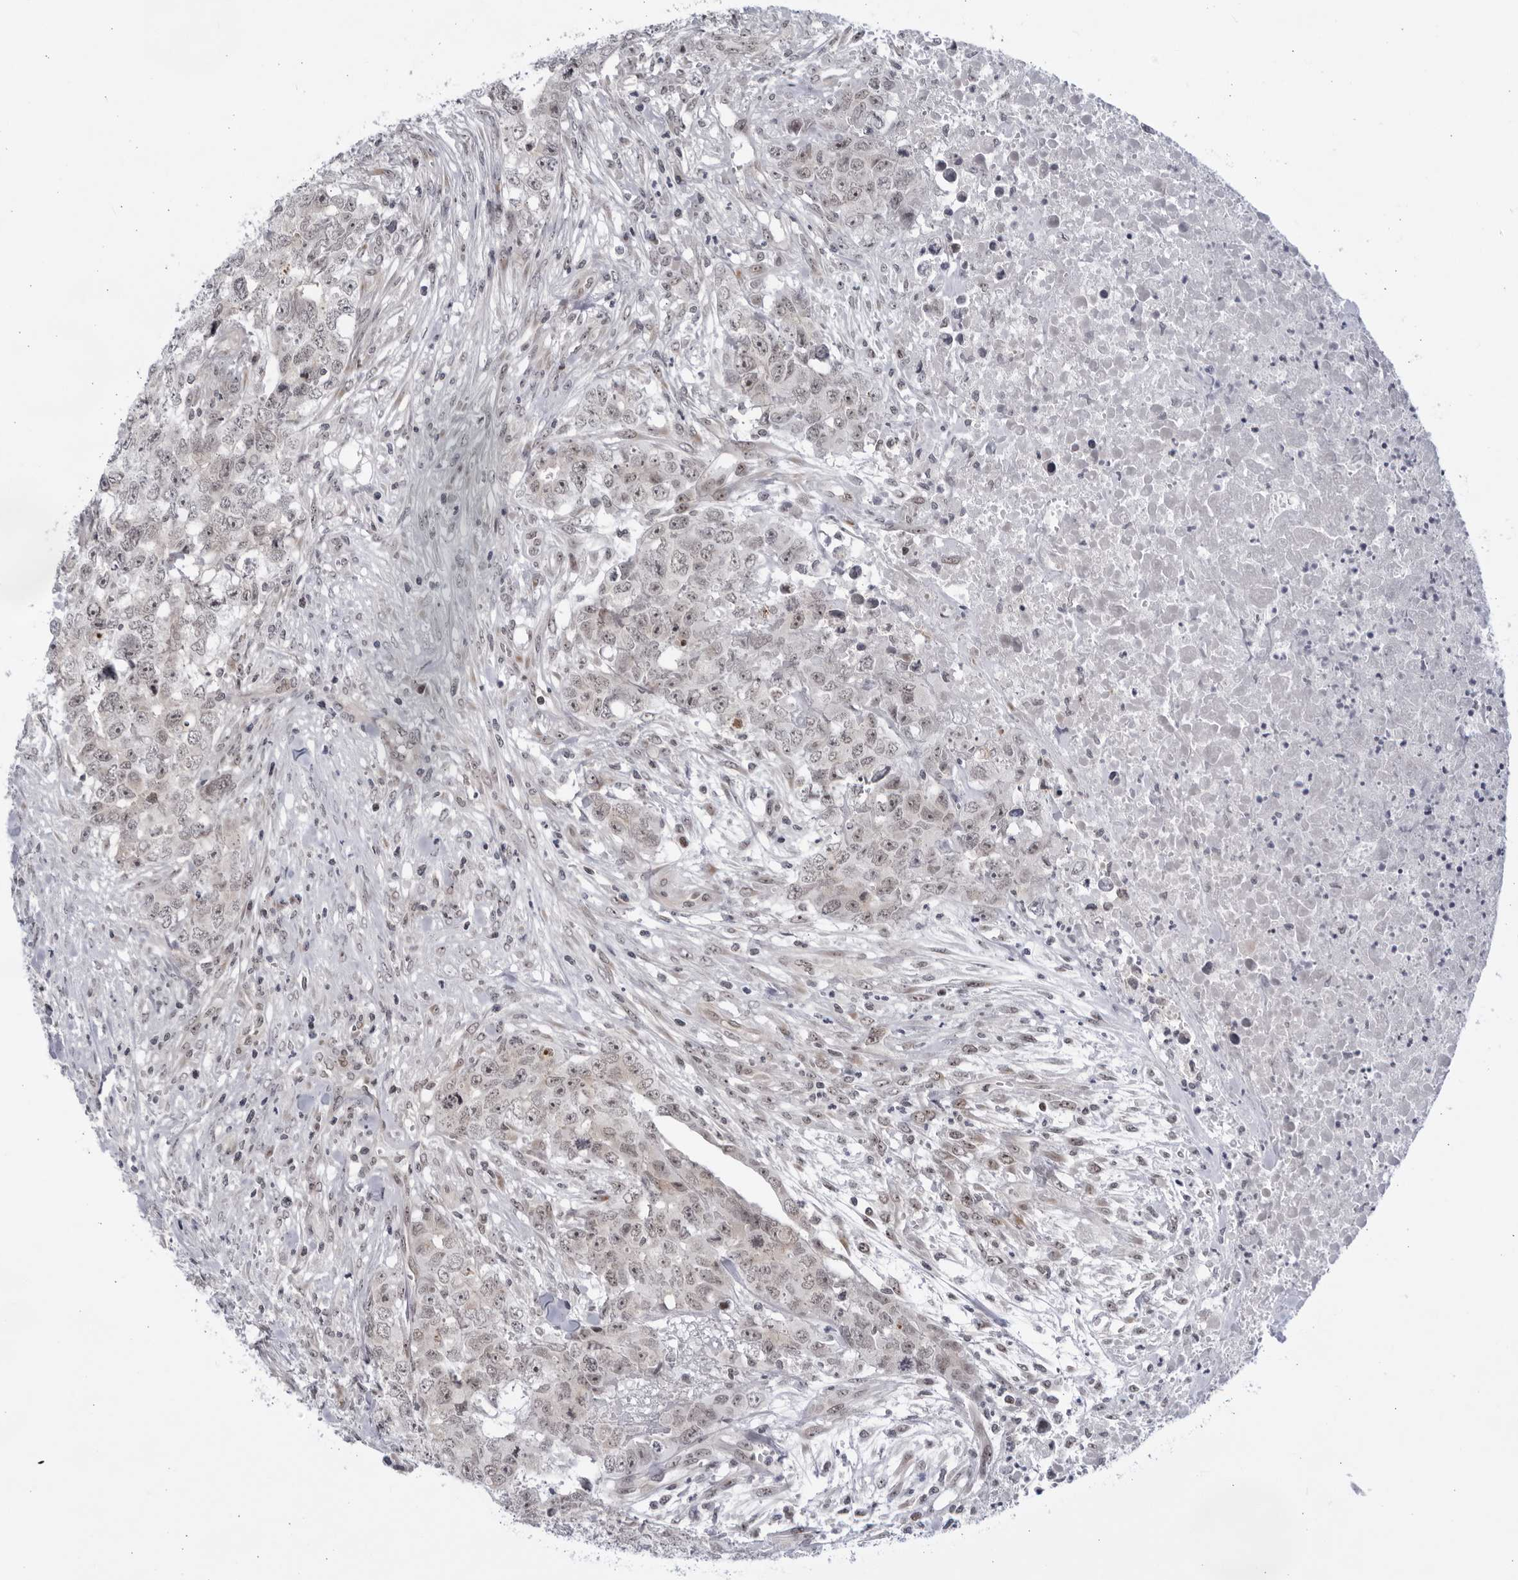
{"staining": {"intensity": "weak", "quantity": ">75%", "location": "nuclear"}, "tissue": "testis cancer", "cell_type": "Tumor cells", "image_type": "cancer", "snomed": [{"axis": "morphology", "description": "Carcinoma, Embryonal, NOS"}, {"axis": "topography", "description": "Testis"}], "caption": "Tumor cells reveal low levels of weak nuclear expression in approximately >75% of cells in testis cancer (embryonal carcinoma). The protein is stained brown, and the nuclei are stained in blue (DAB (3,3'-diaminobenzidine) IHC with brightfield microscopy, high magnification).", "gene": "ITGB3BP", "patient": {"sex": "male", "age": 28}}